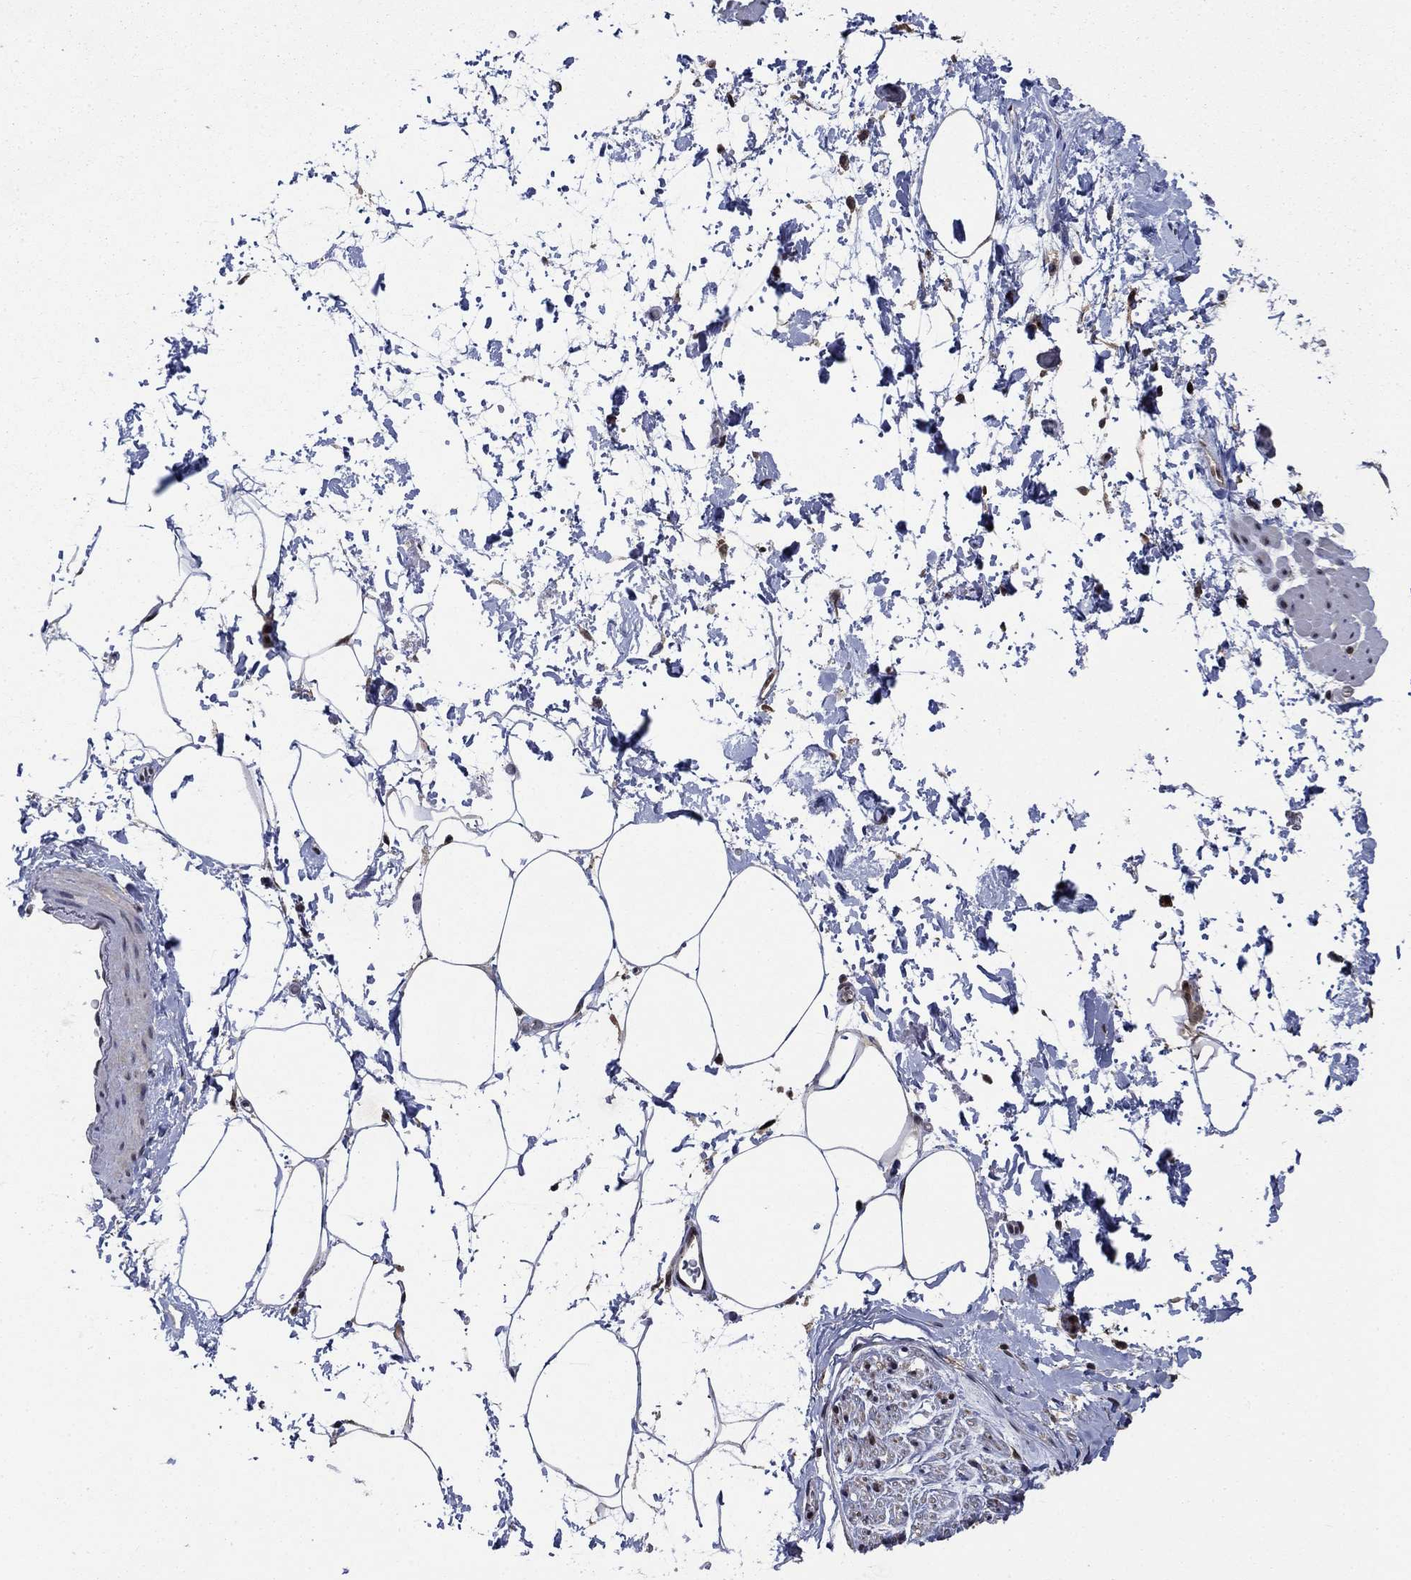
{"staining": {"intensity": "negative", "quantity": "none", "location": "none"}, "tissue": "adipose tissue", "cell_type": "Adipocytes", "image_type": "normal", "snomed": [{"axis": "morphology", "description": "Normal tissue, NOS"}, {"axis": "topography", "description": "Soft tissue"}, {"axis": "topography", "description": "Adipose tissue"}, {"axis": "topography", "description": "Vascular tissue"}, {"axis": "topography", "description": "Peripheral nerve tissue"}], "caption": "IHC image of benign adipose tissue stained for a protein (brown), which shows no positivity in adipocytes. (Immunohistochemistry, brightfield microscopy, high magnification).", "gene": "CACYBP", "patient": {"sex": "male", "age": 68}}